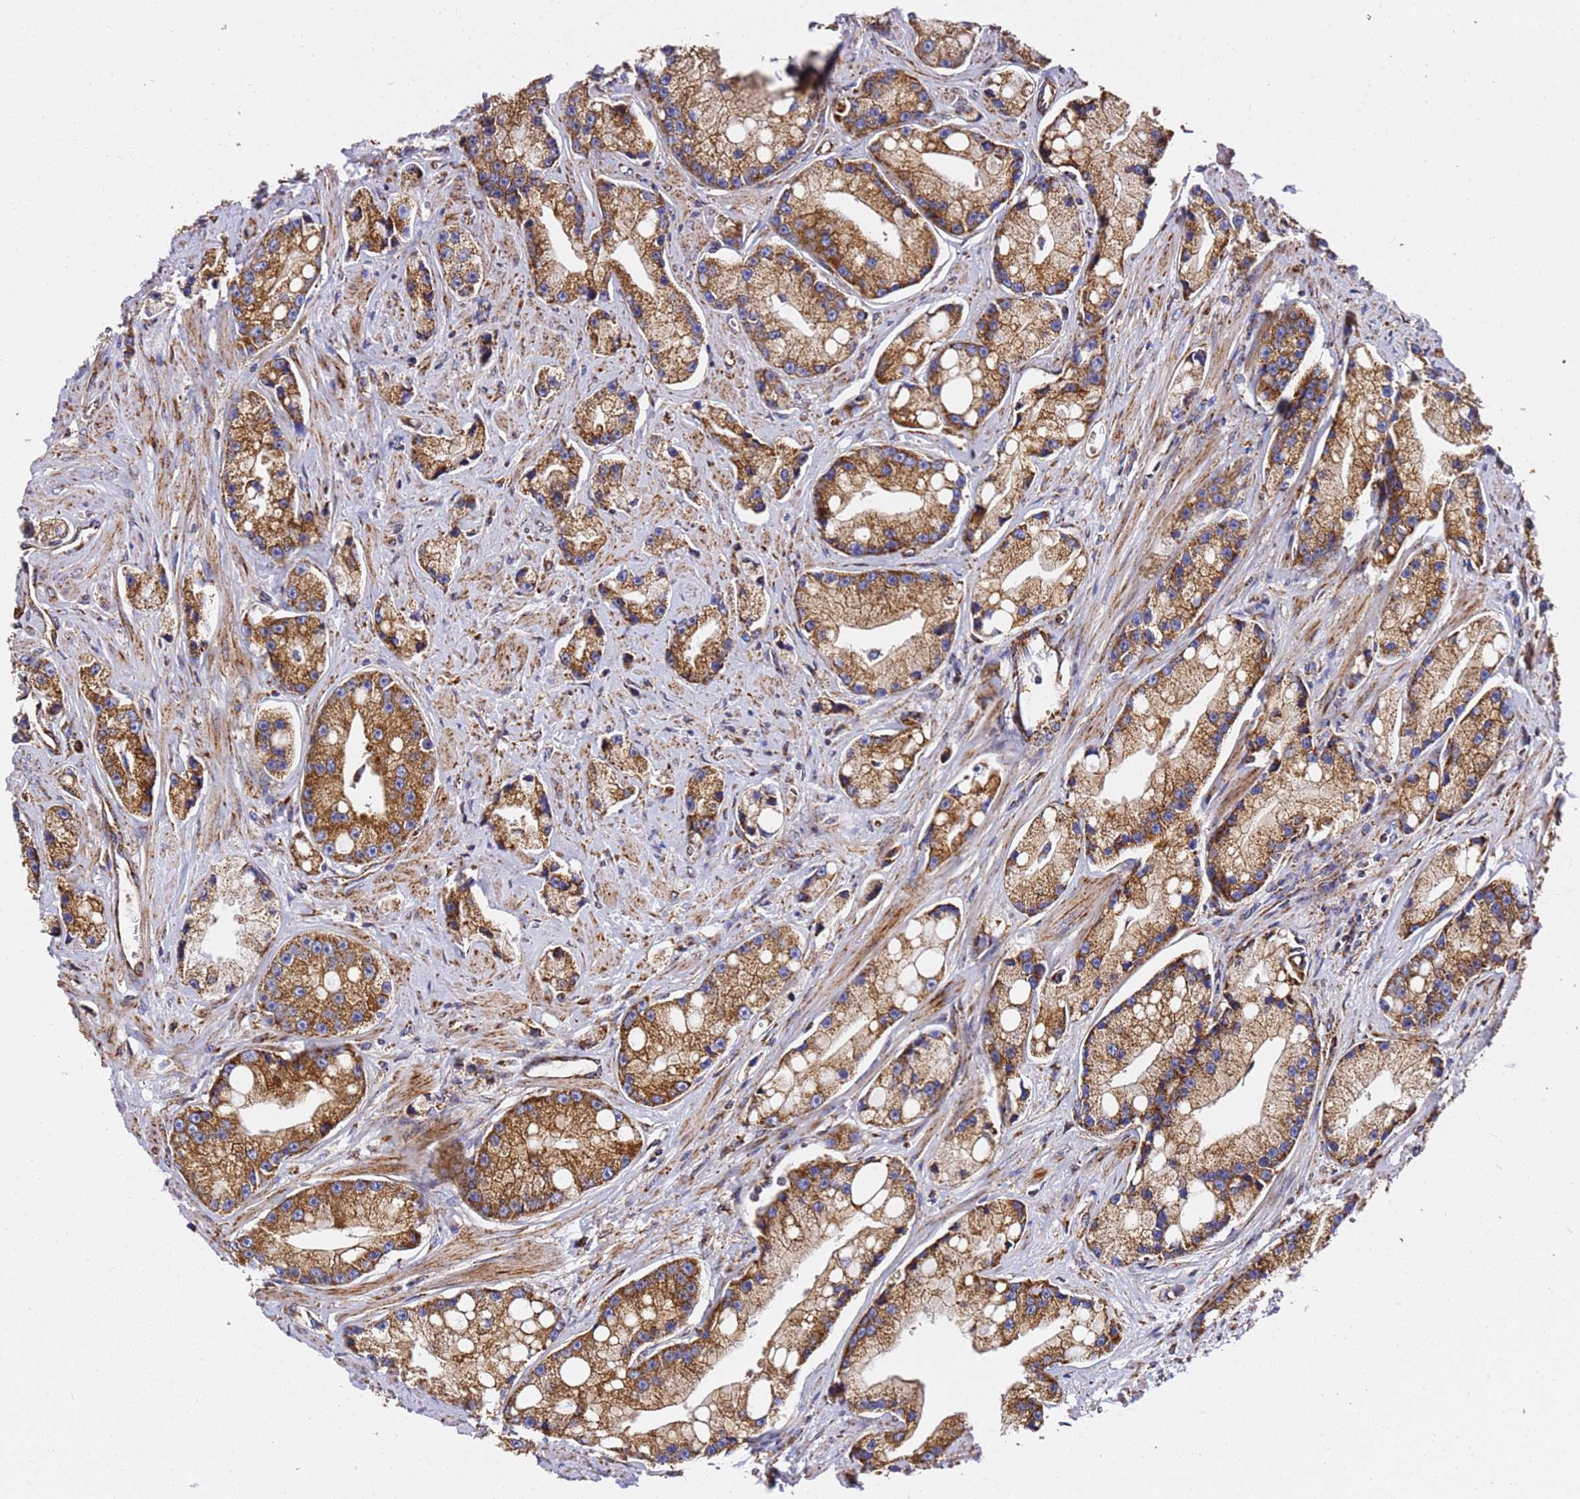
{"staining": {"intensity": "strong", "quantity": ">75%", "location": "cytoplasmic/membranous"}, "tissue": "prostate cancer", "cell_type": "Tumor cells", "image_type": "cancer", "snomed": [{"axis": "morphology", "description": "Adenocarcinoma, High grade"}, {"axis": "topography", "description": "Prostate"}], "caption": "Prostate high-grade adenocarcinoma tissue displays strong cytoplasmic/membranous staining in approximately >75% of tumor cells", "gene": "NDUFA3", "patient": {"sex": "male", "age": 74}}